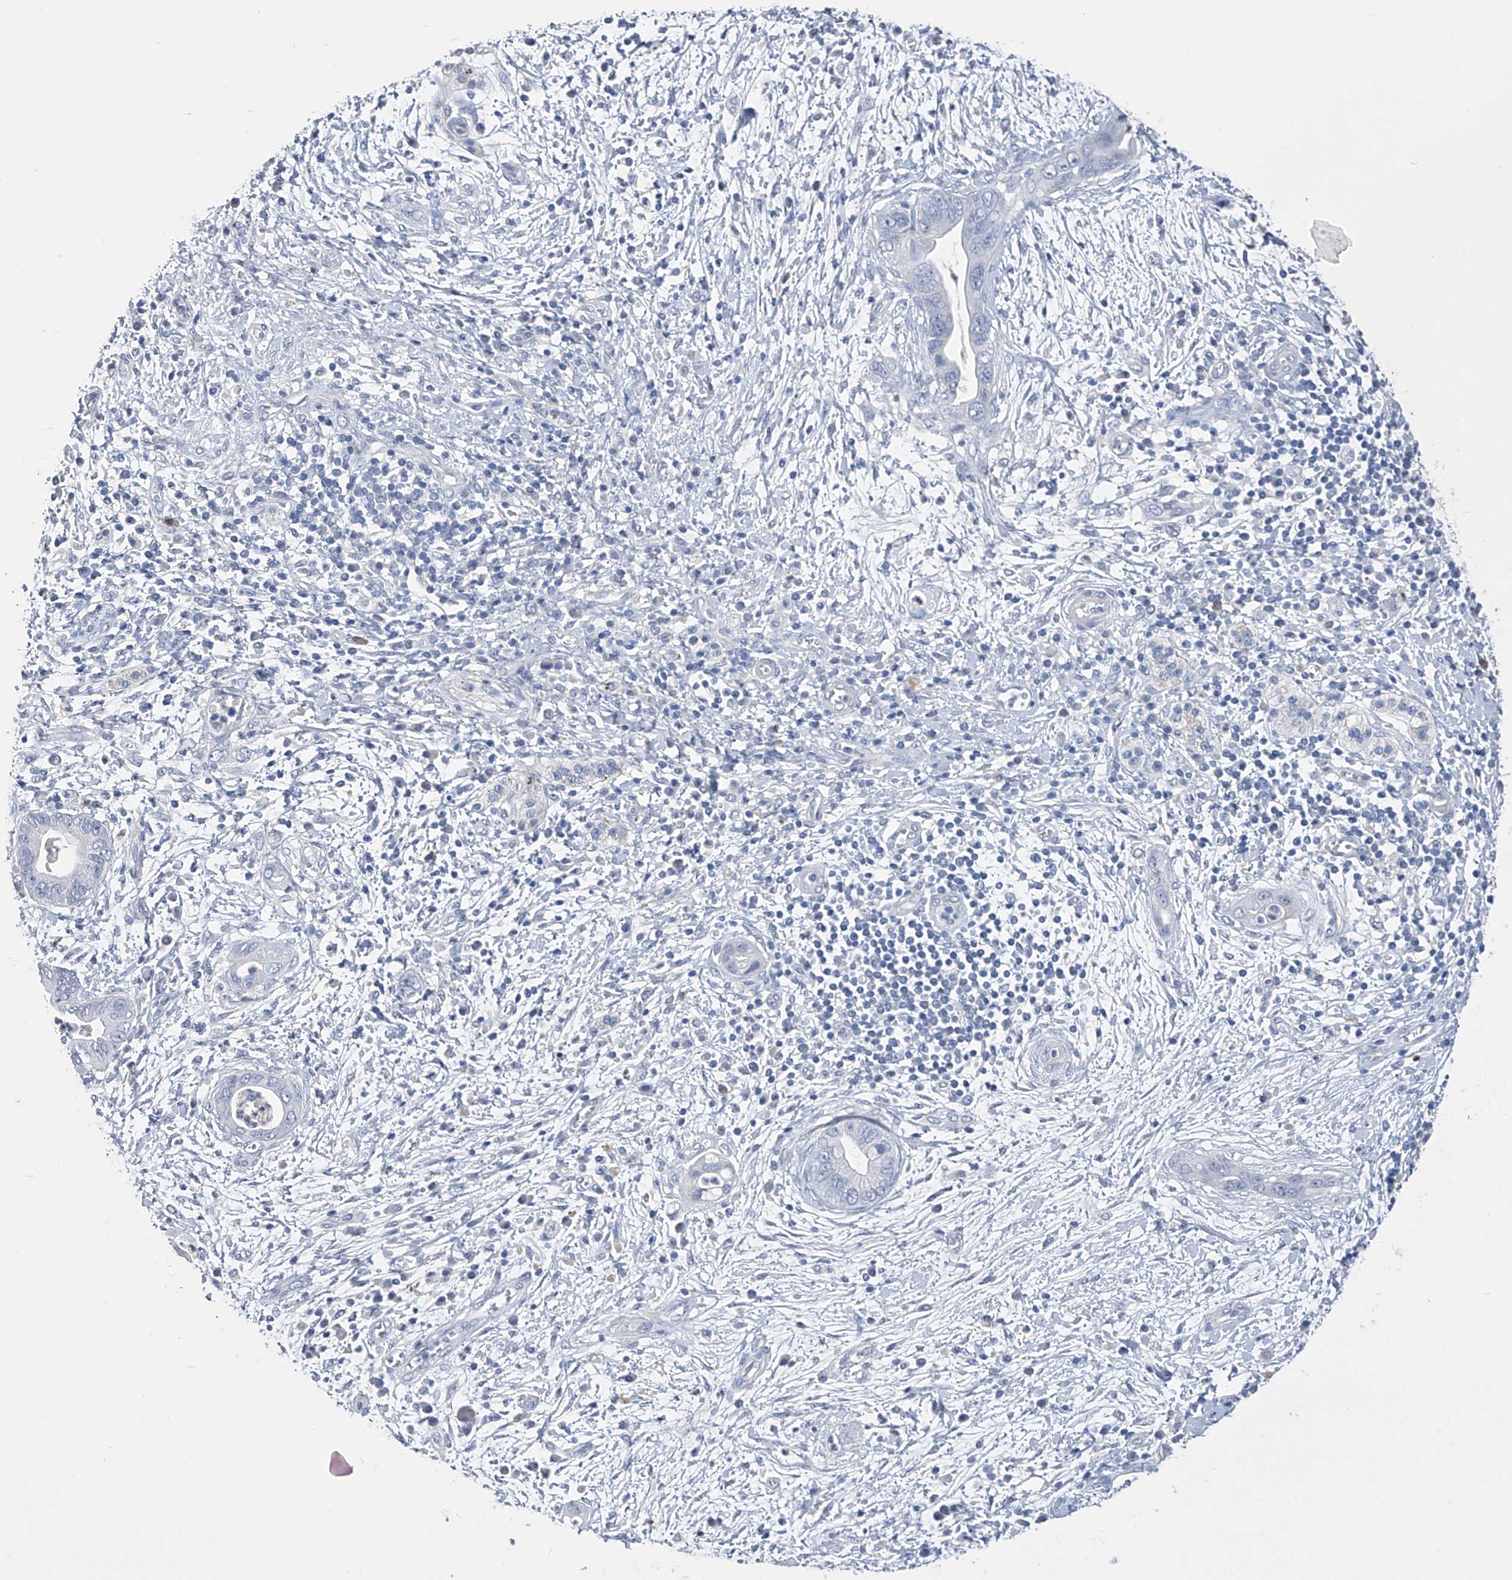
{"staining": {"intensity": "negative", "quantity": "none", "location": "none"}, "tissue": "pancreatic cancer", "cell_type": "Tumor cells", "image_type": "cancer", "snomed": [{"axis": "morphology", "description": "Adenocarcinoma, NOS"}, {"axis": "topography", "description": "Pancreas"}], "caption": "Adenocarcinoma (pancreatic) was stained to show a protein in brown. There is no significant expression in tumor cells. Brightfield microscopy of immunohistochemistry (IHC) stained with DAB (3,3'-diaminobenzidine) (brown) and hematoxylin (blue), captured at high magnification.", "gene": "ADRA1A", "patient": {"sex": "male", "age": 75}}